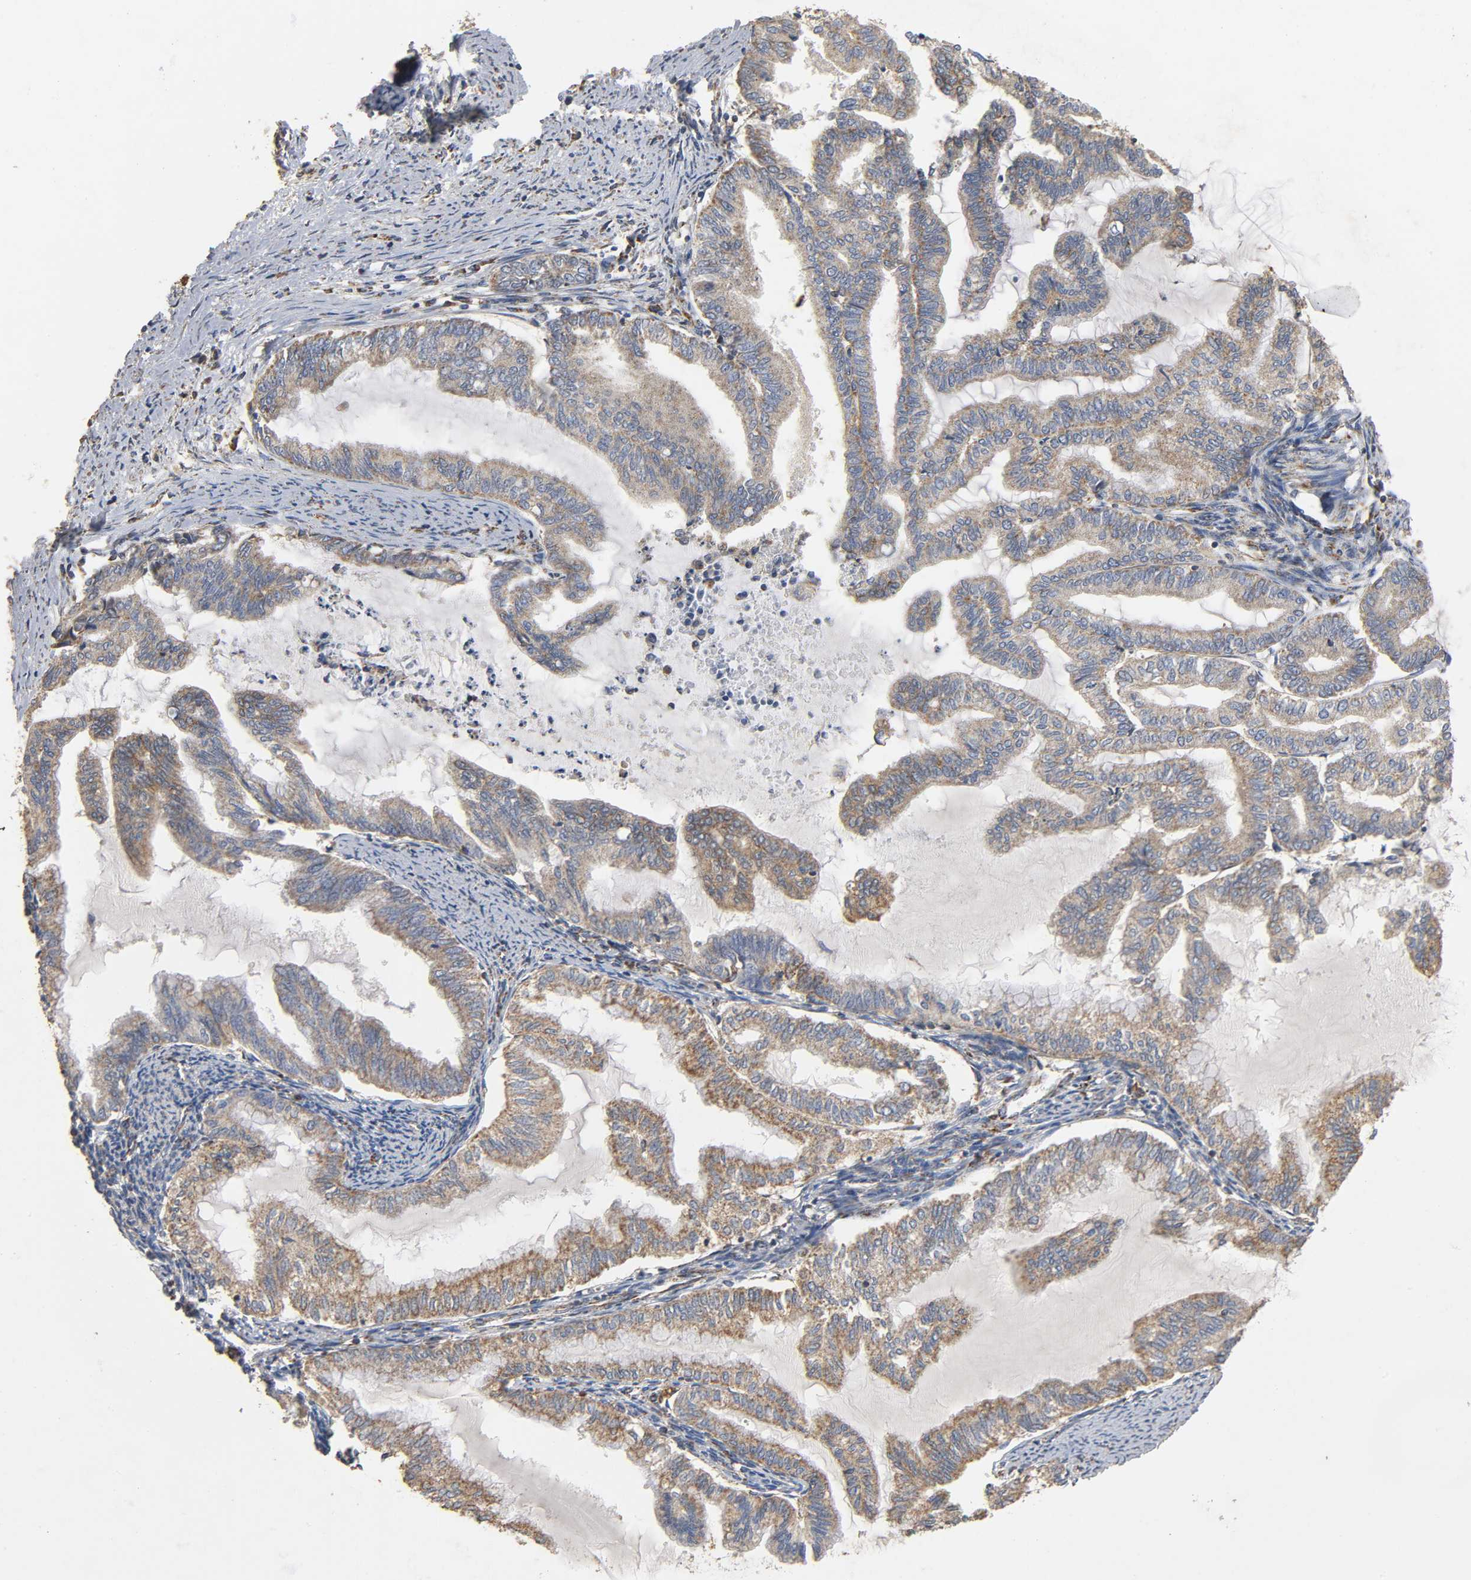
{"staining": {"intensity": "weak", "quantity": ">75%", "location": "cytoplasmic/membranous"}, "tissue": "endometrial cancer", "cell_type": "Tumor cells", "image_type": "cancer", "snomed": [{"axis": "morphology", "description": "Adenocarcinoma, NOS"}, {"axis": "topography", "description": "Endometrium"}], "caption": "Approximately >75% of tumor cells in human adenocarcinoma (endometrial) demonstrate weak cytoplasmic/membranous protein expression as visualized by brown immunohistochemical staining.", "gene": "NDUFS3", "patient": {"sex": "female", "age": 79}}